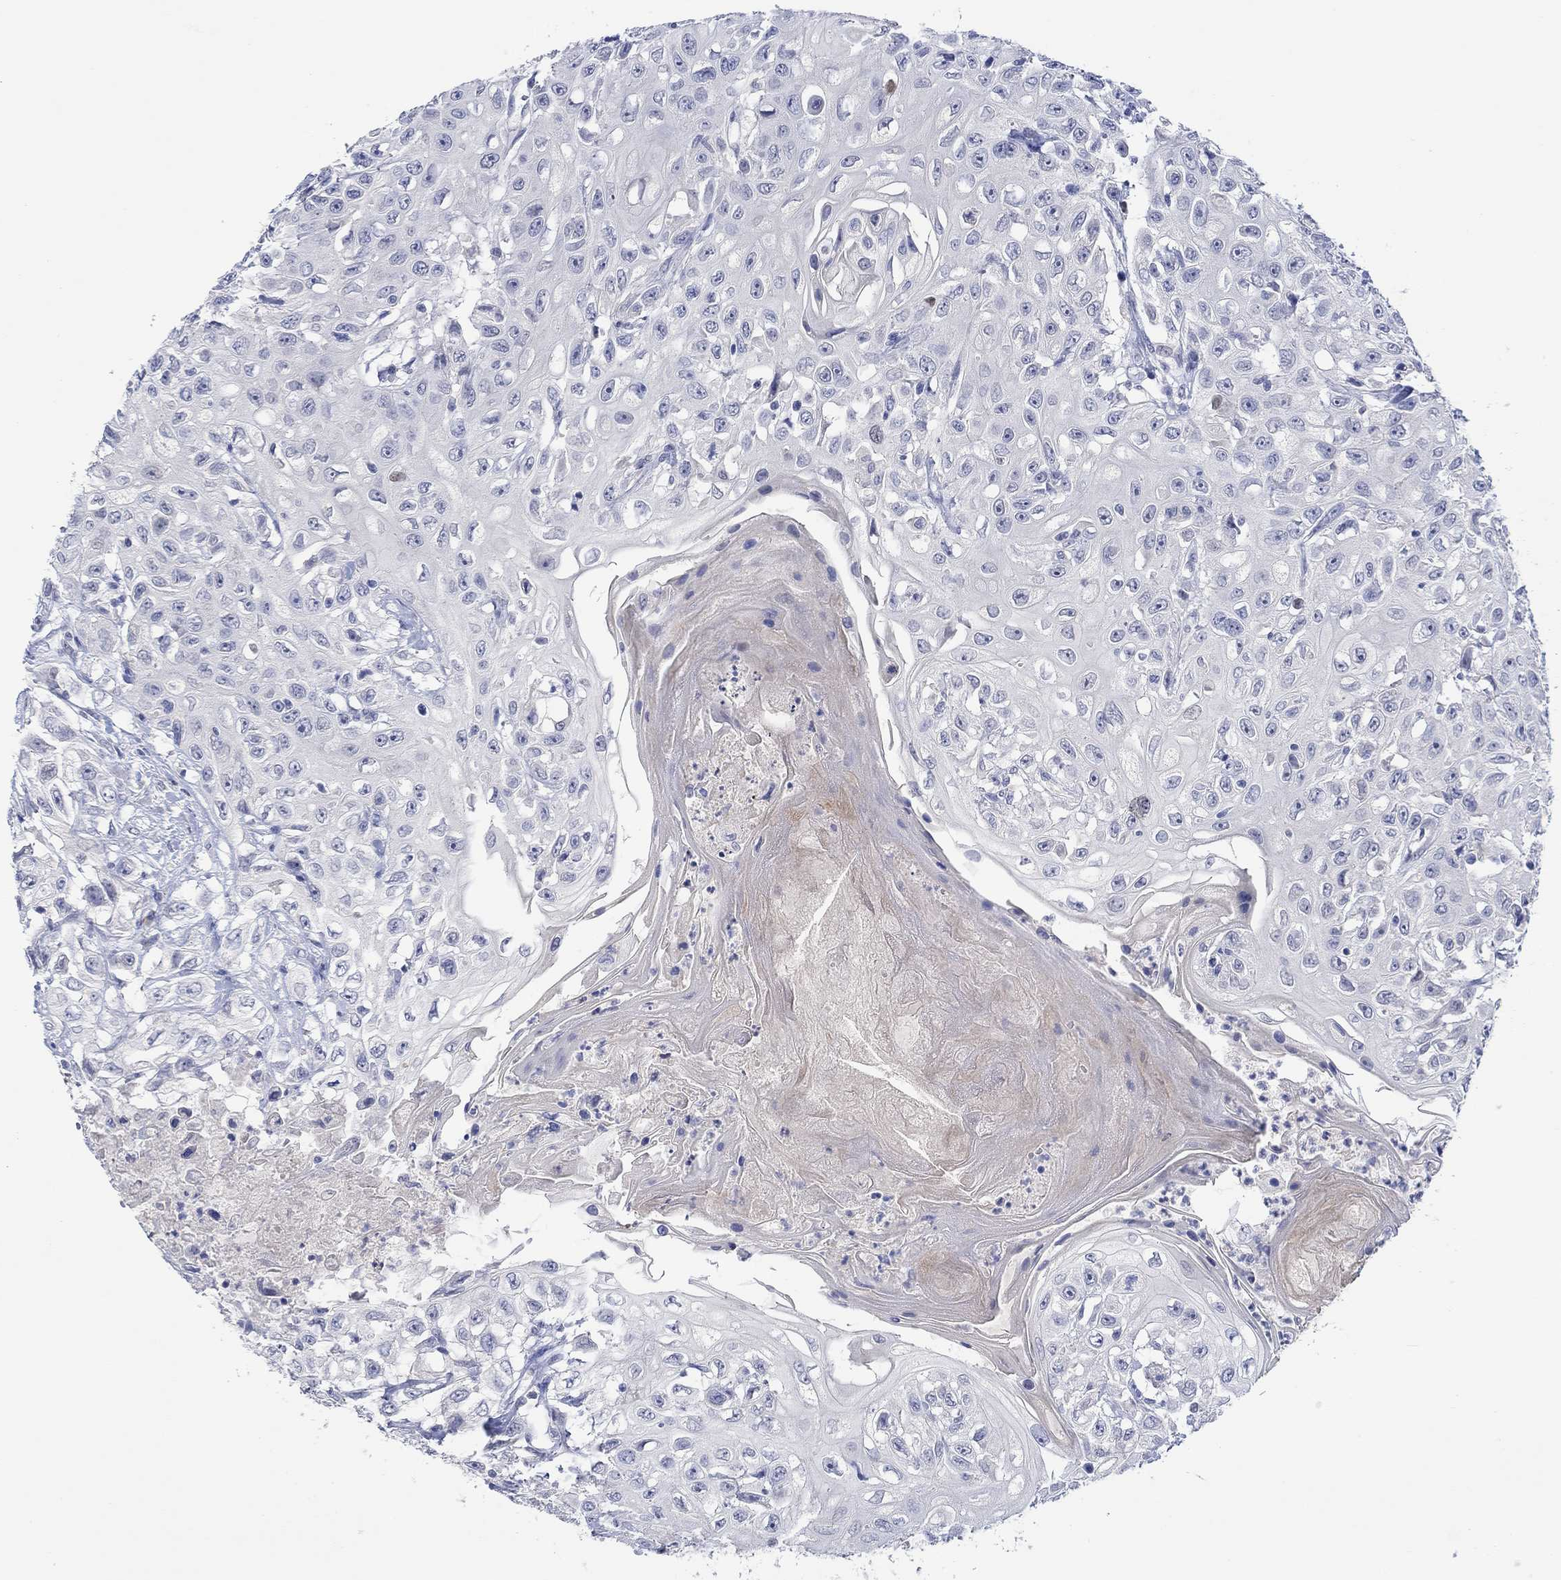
{"staining": {"intensity": "negative", "quantity": "none", "location": "none"}, "tissue": "urothelial cancer", "cell_type": "Tumor cells", "image_type": "cancer", "snomed": [{"axis": "morphology", "description": "Urothelial carcinoma, High grade"}, {"axis": "topography", "description": "Urinary bladder"}], "caption": "Tumor cells show no significant positivity in urothelial carcinoma (high-grade). (Immunohistochemistry, brightfield microscopy, high magnification).", "gene": "DLK1", "patient": {"sex": "female", "age": 56}}